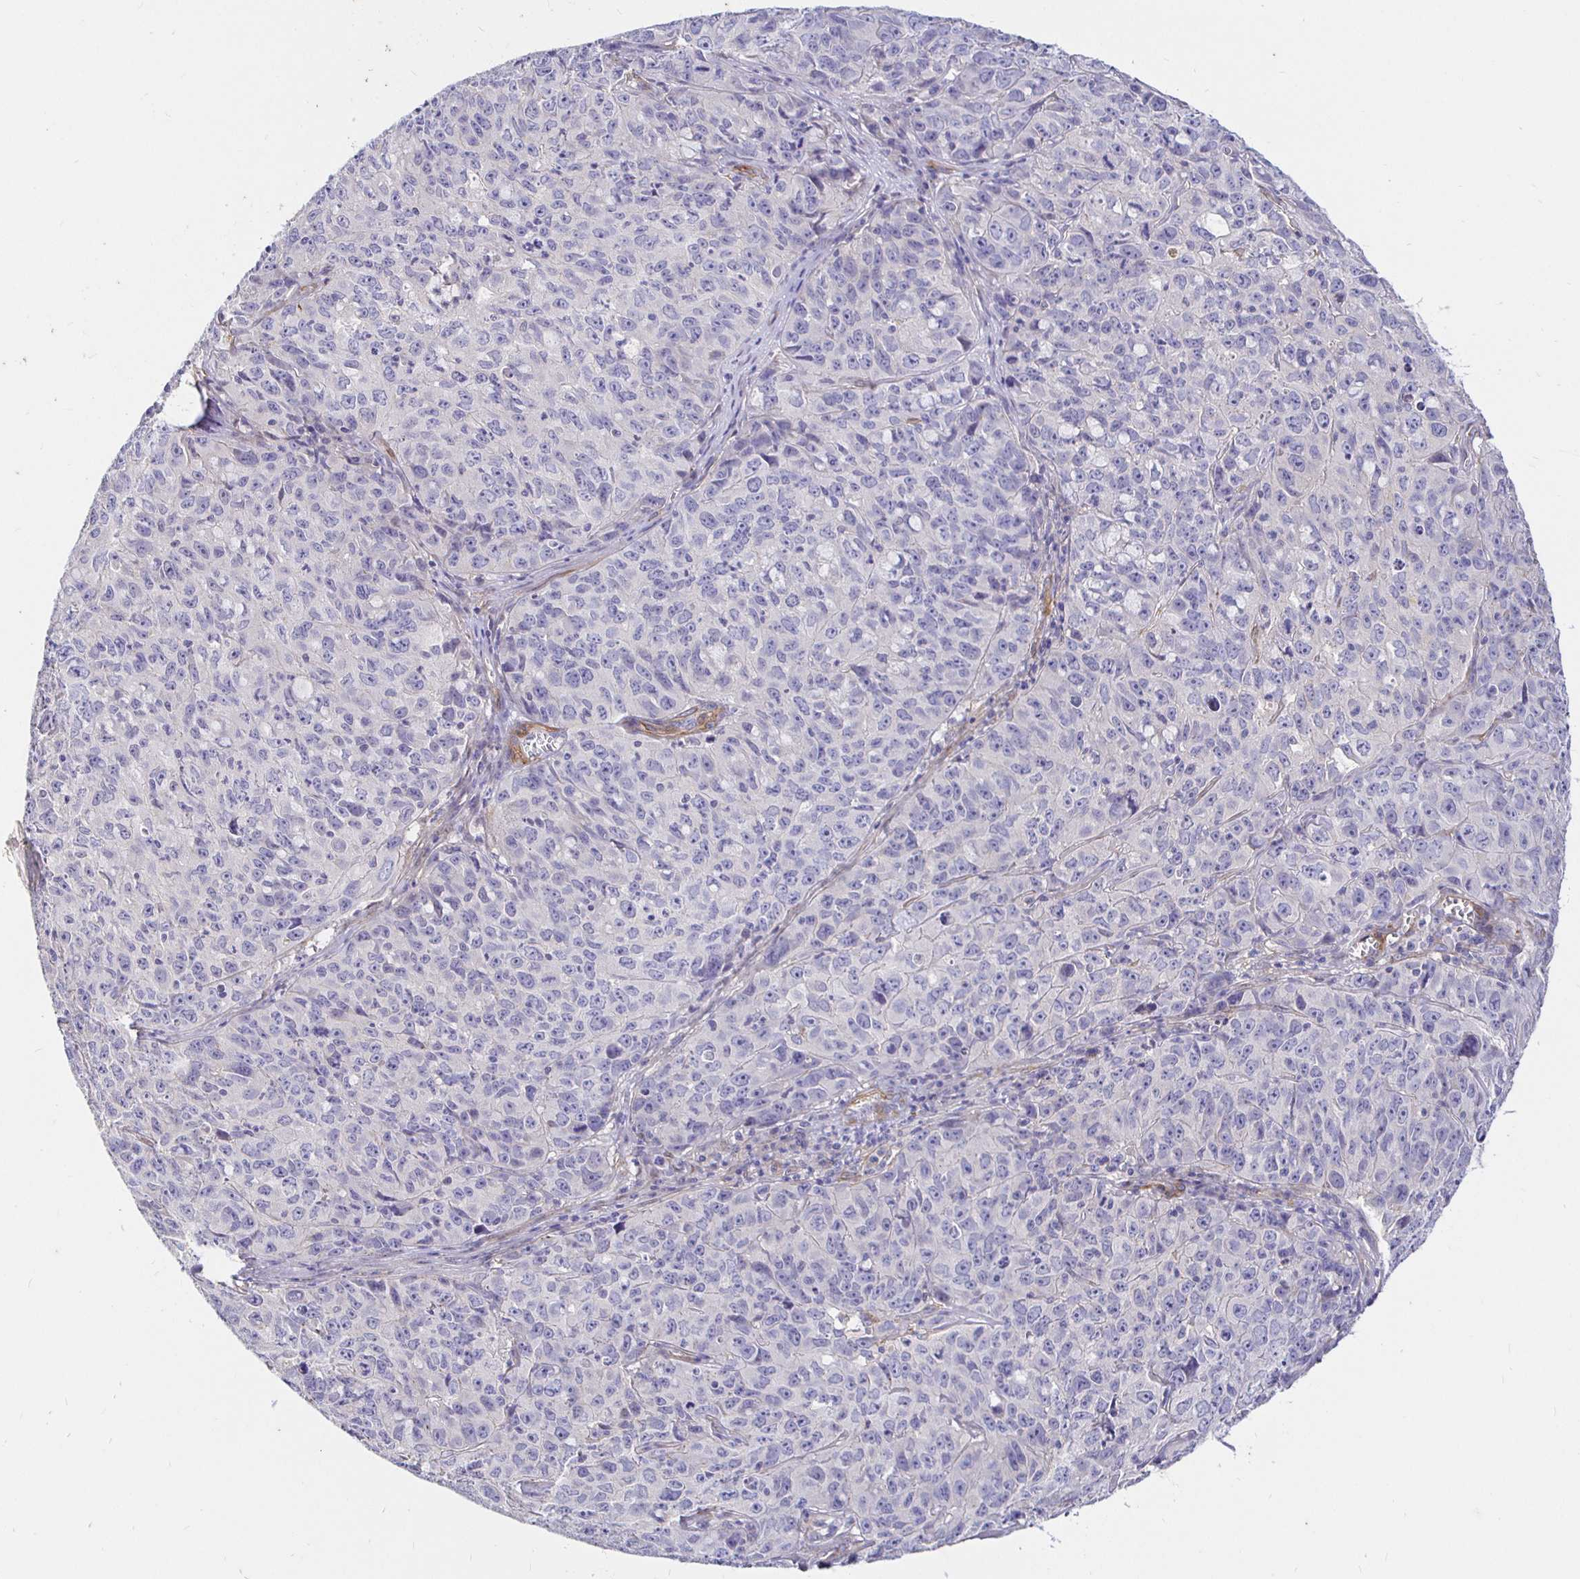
{"staining": {"intensity": "negative", "quantity": "none", "location": "none"}, "tissue": "cervical cancer", "cell_type": "Tumor cells", "image_type": "cancer", "snomed": [{"axis": "morphology", "description": "Squamous cell carcinoma, NOS"}, {"axis": "topography", "description": "Cervix"}], "caption": "Image shows no protein staining in tumor cells of squamous cell carcinoma (cervical) tissue.", "gene": "PALM2AKAP2", "patient": {"sex": "female", "age": 28}}